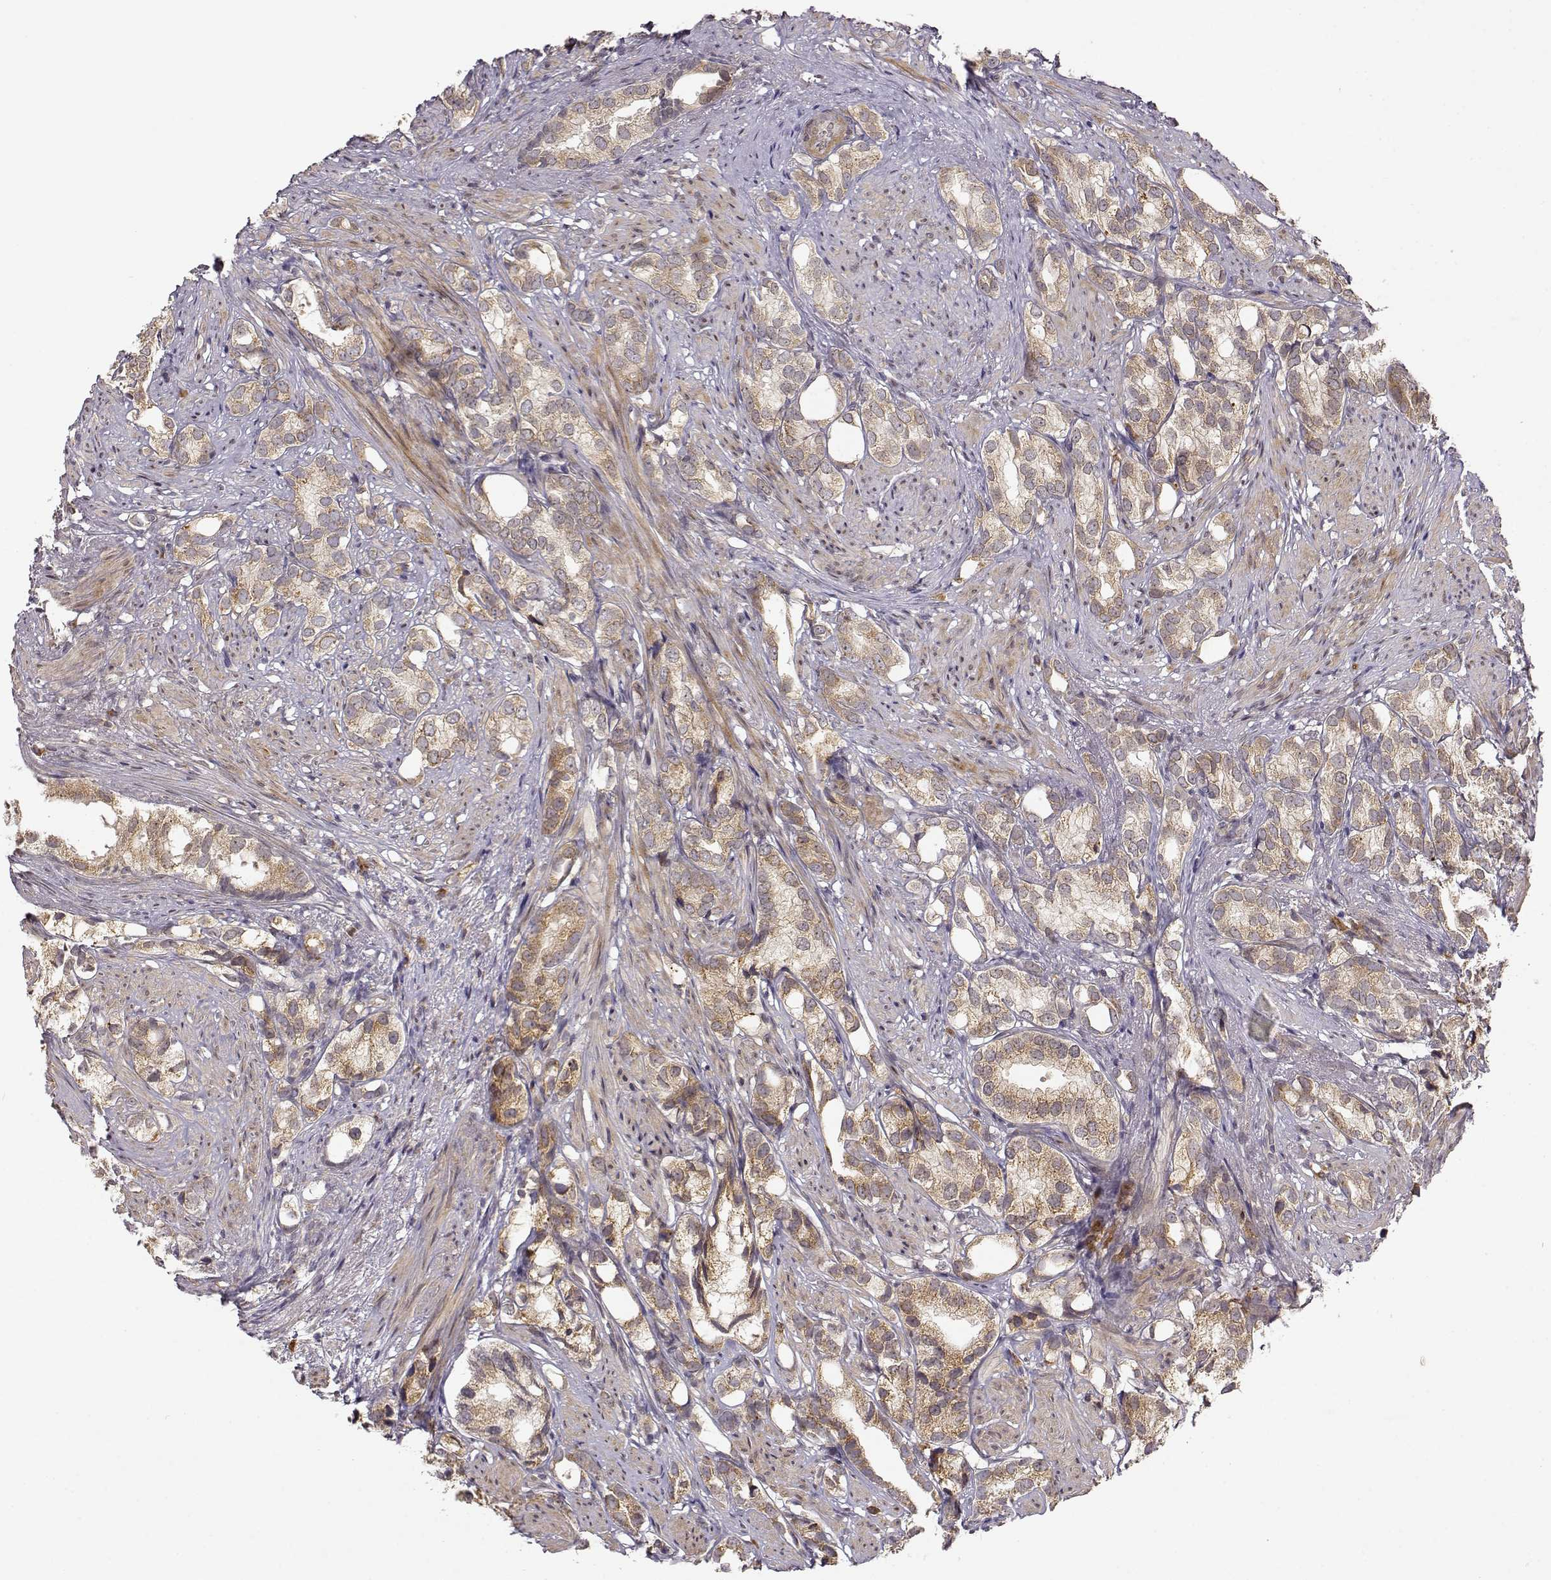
{"staining": {"intensity": "moderate", "quantity": ">75%", "location": "cytoplasmic/membranous"}, "tissue": "prostate cancer", "cell_type": "Tumor cells", "image_type": "cancer", "snomed": [{"axis": "morphology", "description": "Adenocarcinoma, High grade"}, {"axis": "topography", "description": "Prostate"}], "caption": "This is an image of IHC staining of high-grade adenocarcinoma (prostate), which shows moderate positivity in the cytoplasmic/membranous of tumor cells.", "gene": "ERGIC2", "patient": {"sex": "male", "age": 82}}